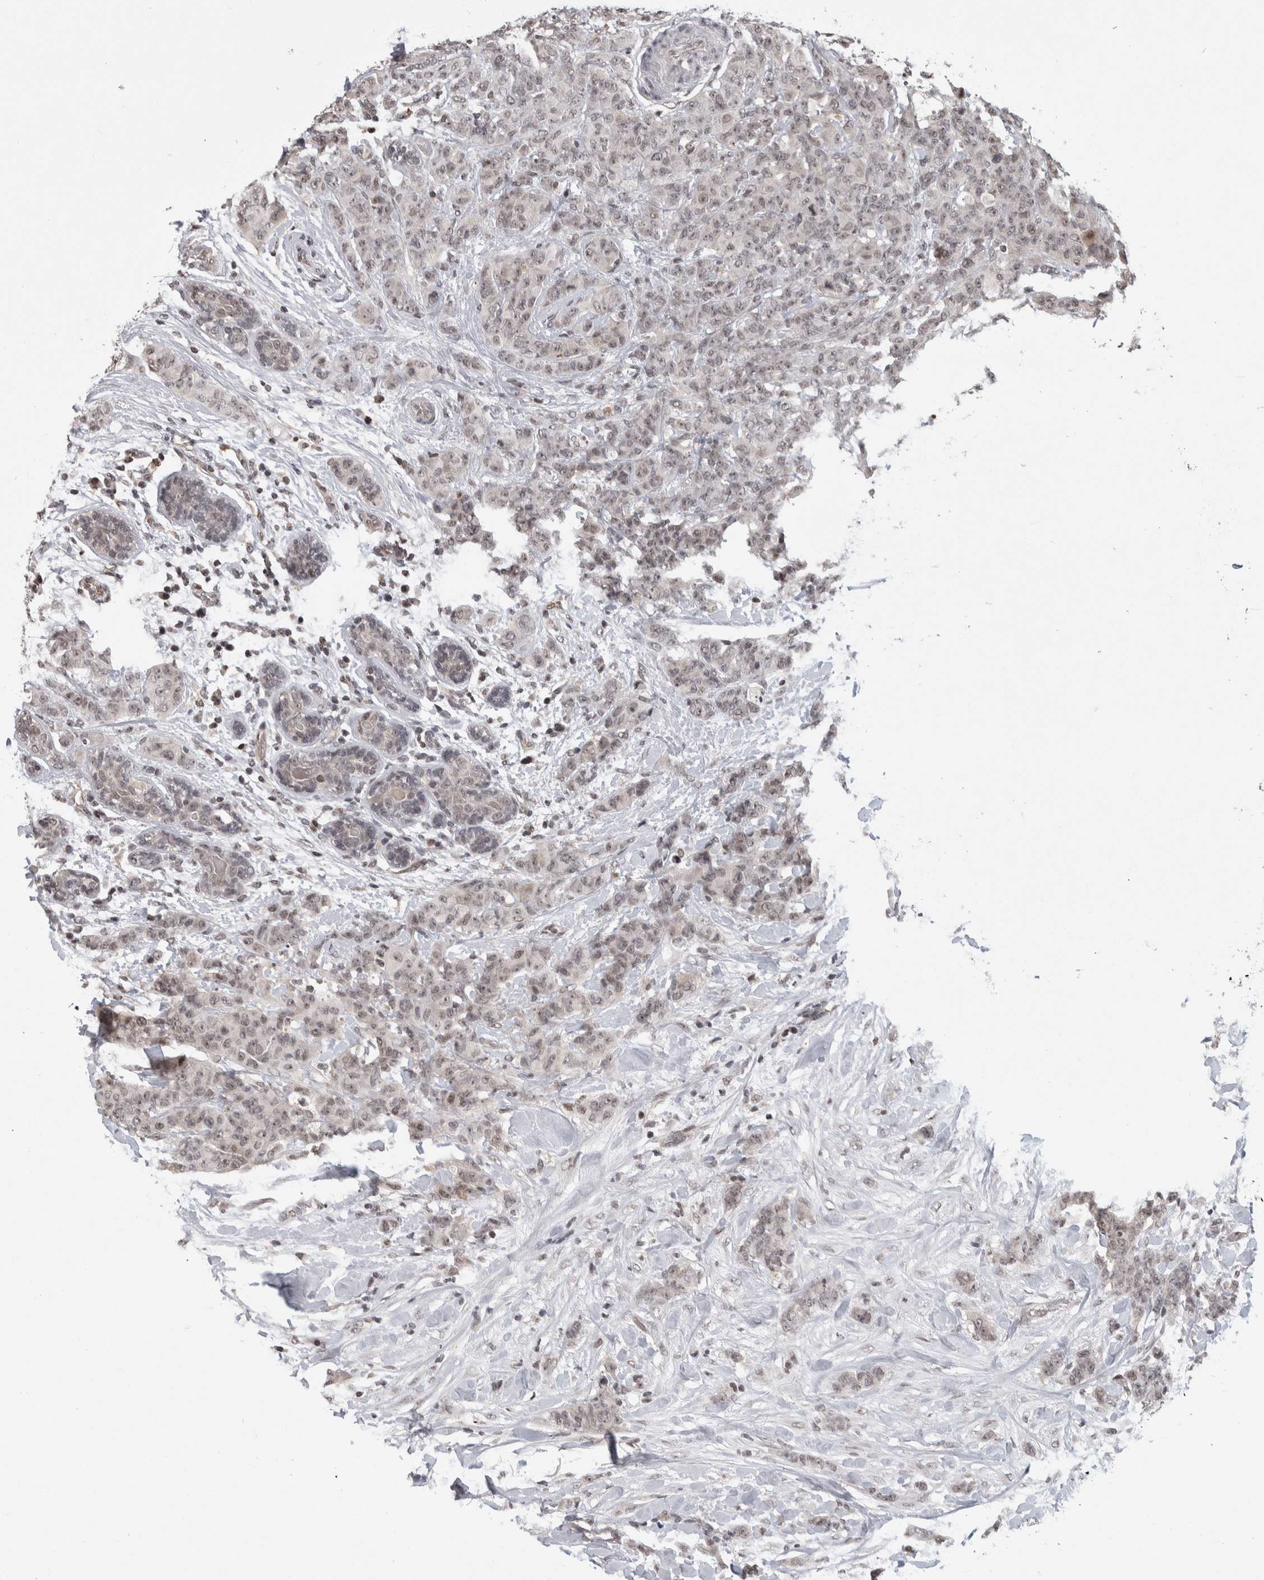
{"staining": {"intensity": "weak", "quantity": "<25%", "location": "nuclear"}, "tissue": "breast cancer", "cell_type": "Tumor cells", "image_type": "cancer", "snomed": [{"axis": "morphology", "description": "Normal tissue, NOS"}, {"axis": "morphology", "description": "Duct carcinoma"}, {"axis": "topography", "description": "Breast"}], "caption": "Immunohistochemistry (IHC) photomicrograph of breast cancer stained for a protein (brown), which displays no positivity in tumor cells. (Stains: DAB immunohistochemistry (IHC) with hematoxylin counter stain, Microscopy: brightfield microscopy at high magnification).", "gene": "ZSCAN21", "patient": {"sex": "female", "age": 40}}